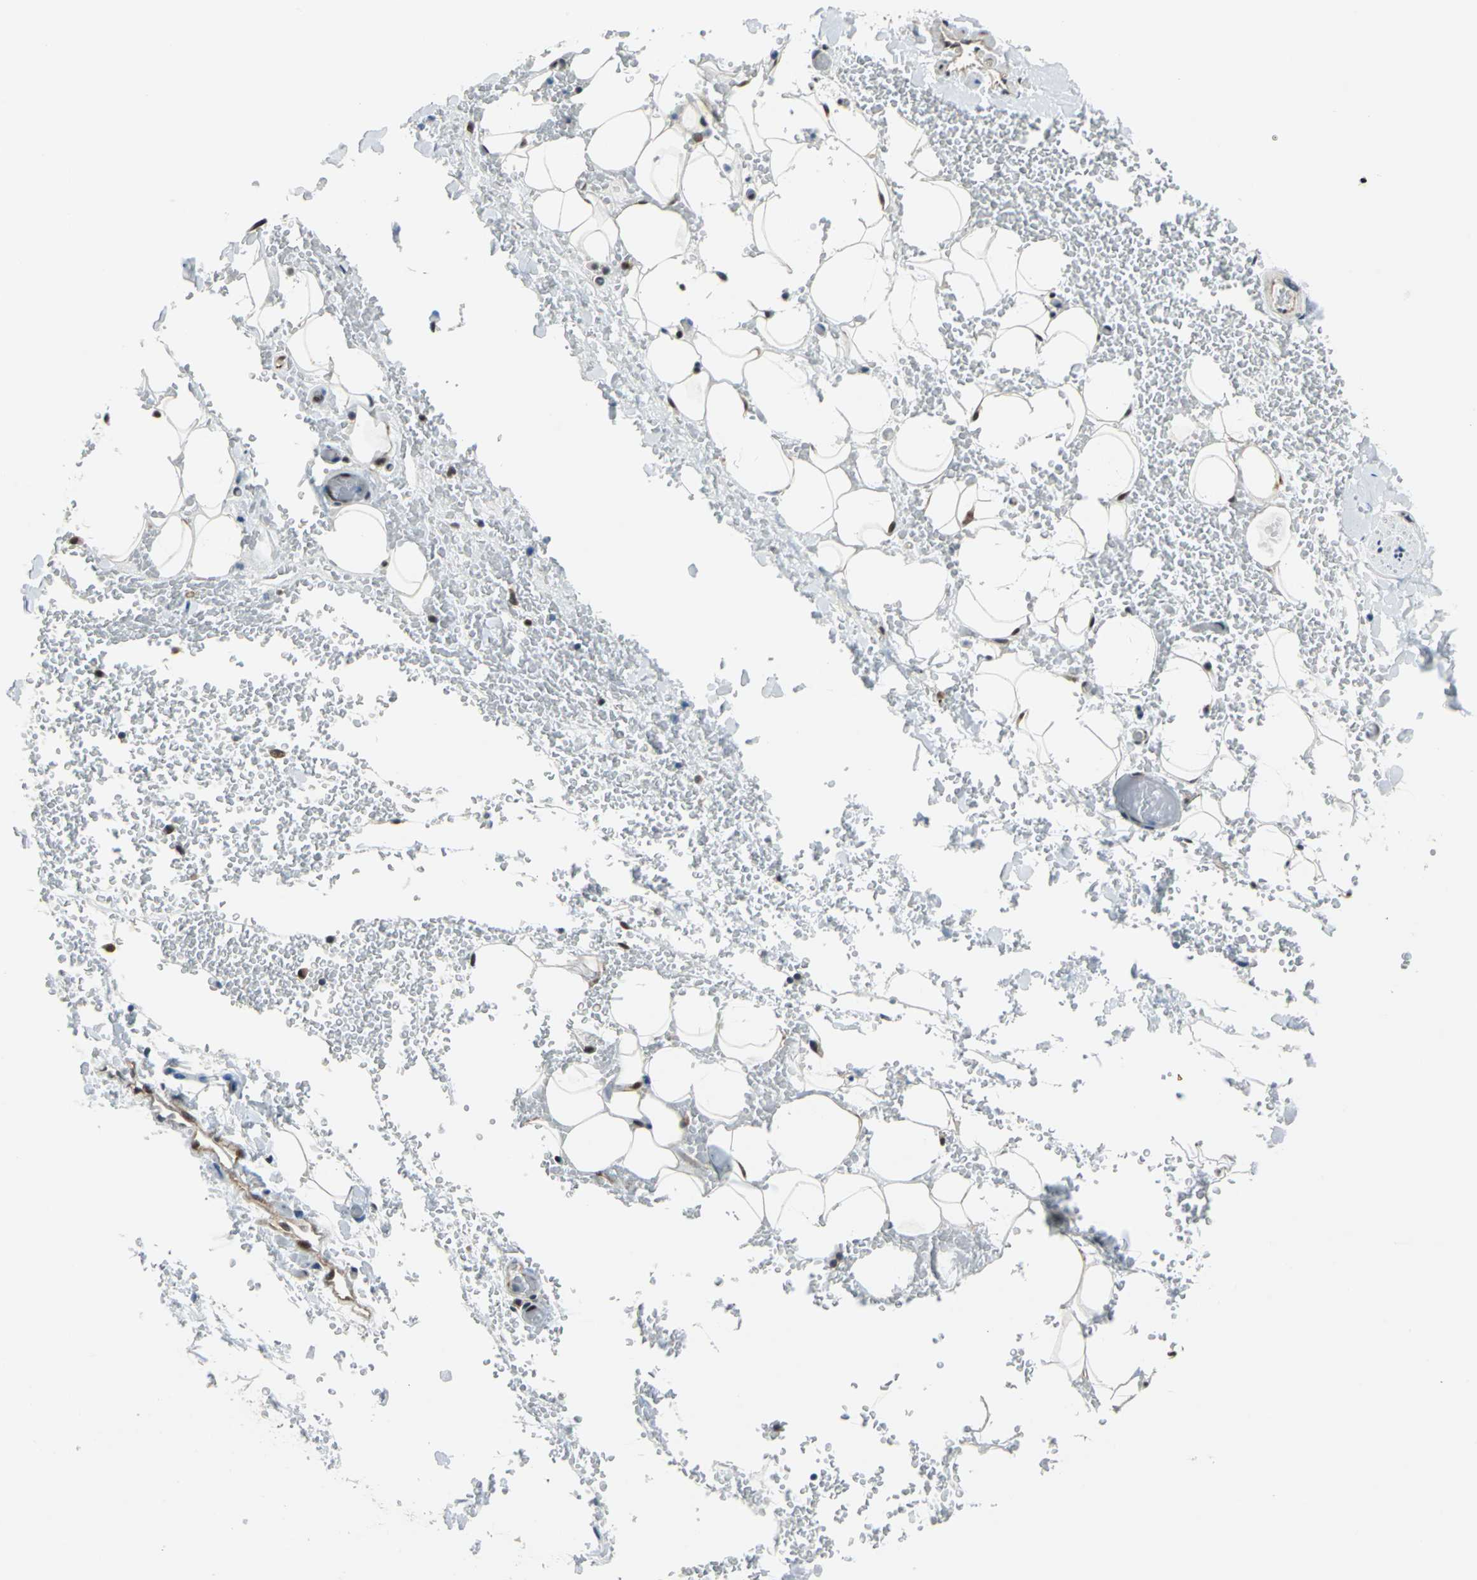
{"staining": {"intensity": "strong", "quantity": ">75%", "location": "nuclear"}, "tissue": "adipose tissue", "cell_type": "Adipocytes", "image_type": "normal", "snomed": [{"axis": "morphology", "description": "Normal tissue, NOS"}, {"axis": "morphology", "description": "Inflammation, NOS"}, {"axis": "topography", "description": "Breast"}], "caption": "Adipose tissue stained for a protein (brown) shows strong nuclear positive staining in approximately >75% of adipocytes.", "gene": "POLR3K", "patient": {"sex": "female", "age": 65}}